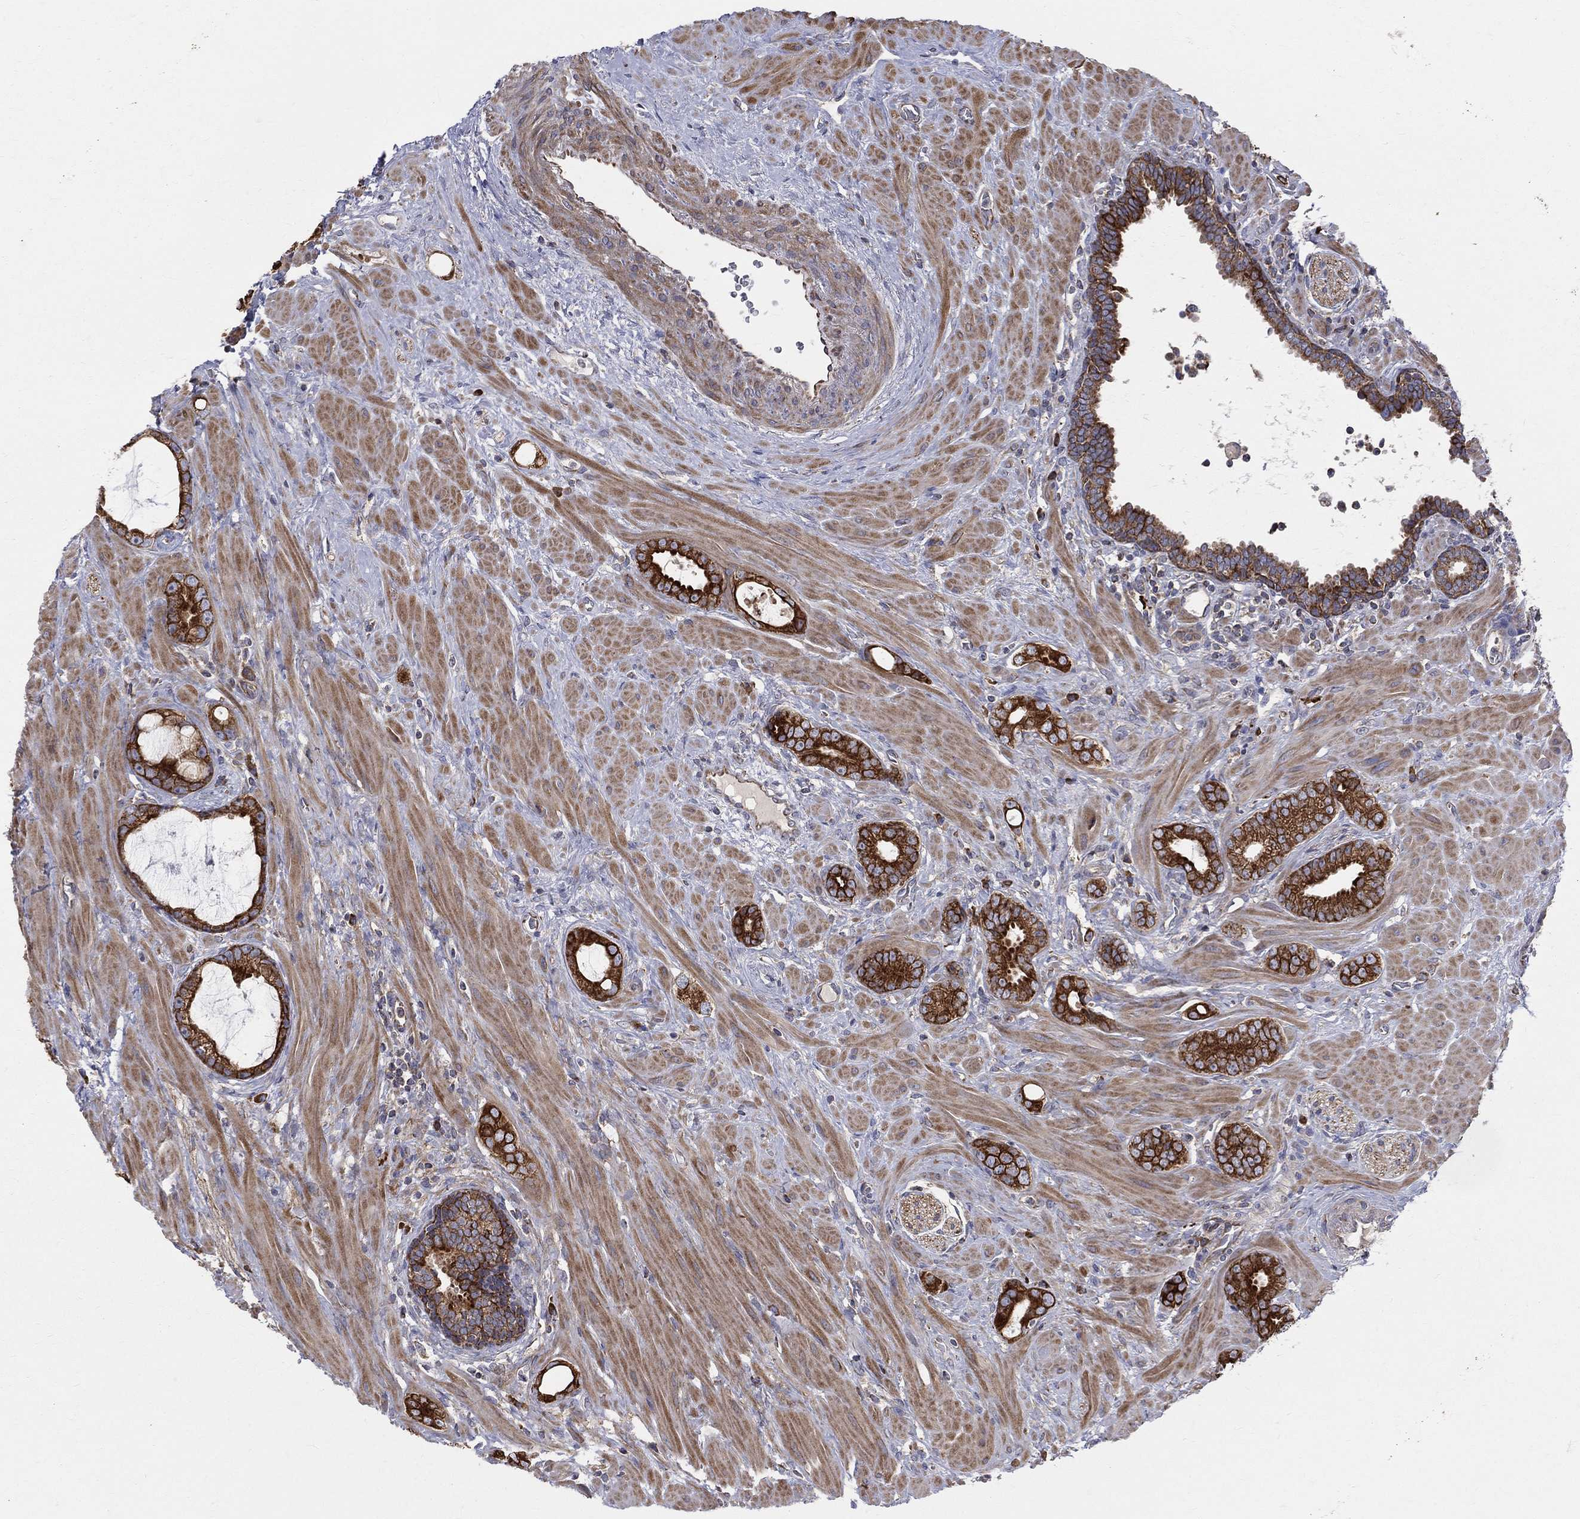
{"staining": {"intensity": "strong", "quantity": ">75%", "location": "cytoplasmic/membranous"}, "tissue": "prostate cancer", "cell_type": "Tumor cells", "image_type": "cancer", "snomed": [{"axis": "morphology", "description": "Adenocarcinoma, Low grade"}, {"axis": "topography", "description": "Prostate"}], "caption": "A high amount of strong cytoplasmic/membranous positivity is identified in about >75% of tumor cells in prostate cancer (low-grade adenocarcinoma) tissue.", "gene": "MIX23", "patient": {"sex": "male", "age": 68}}